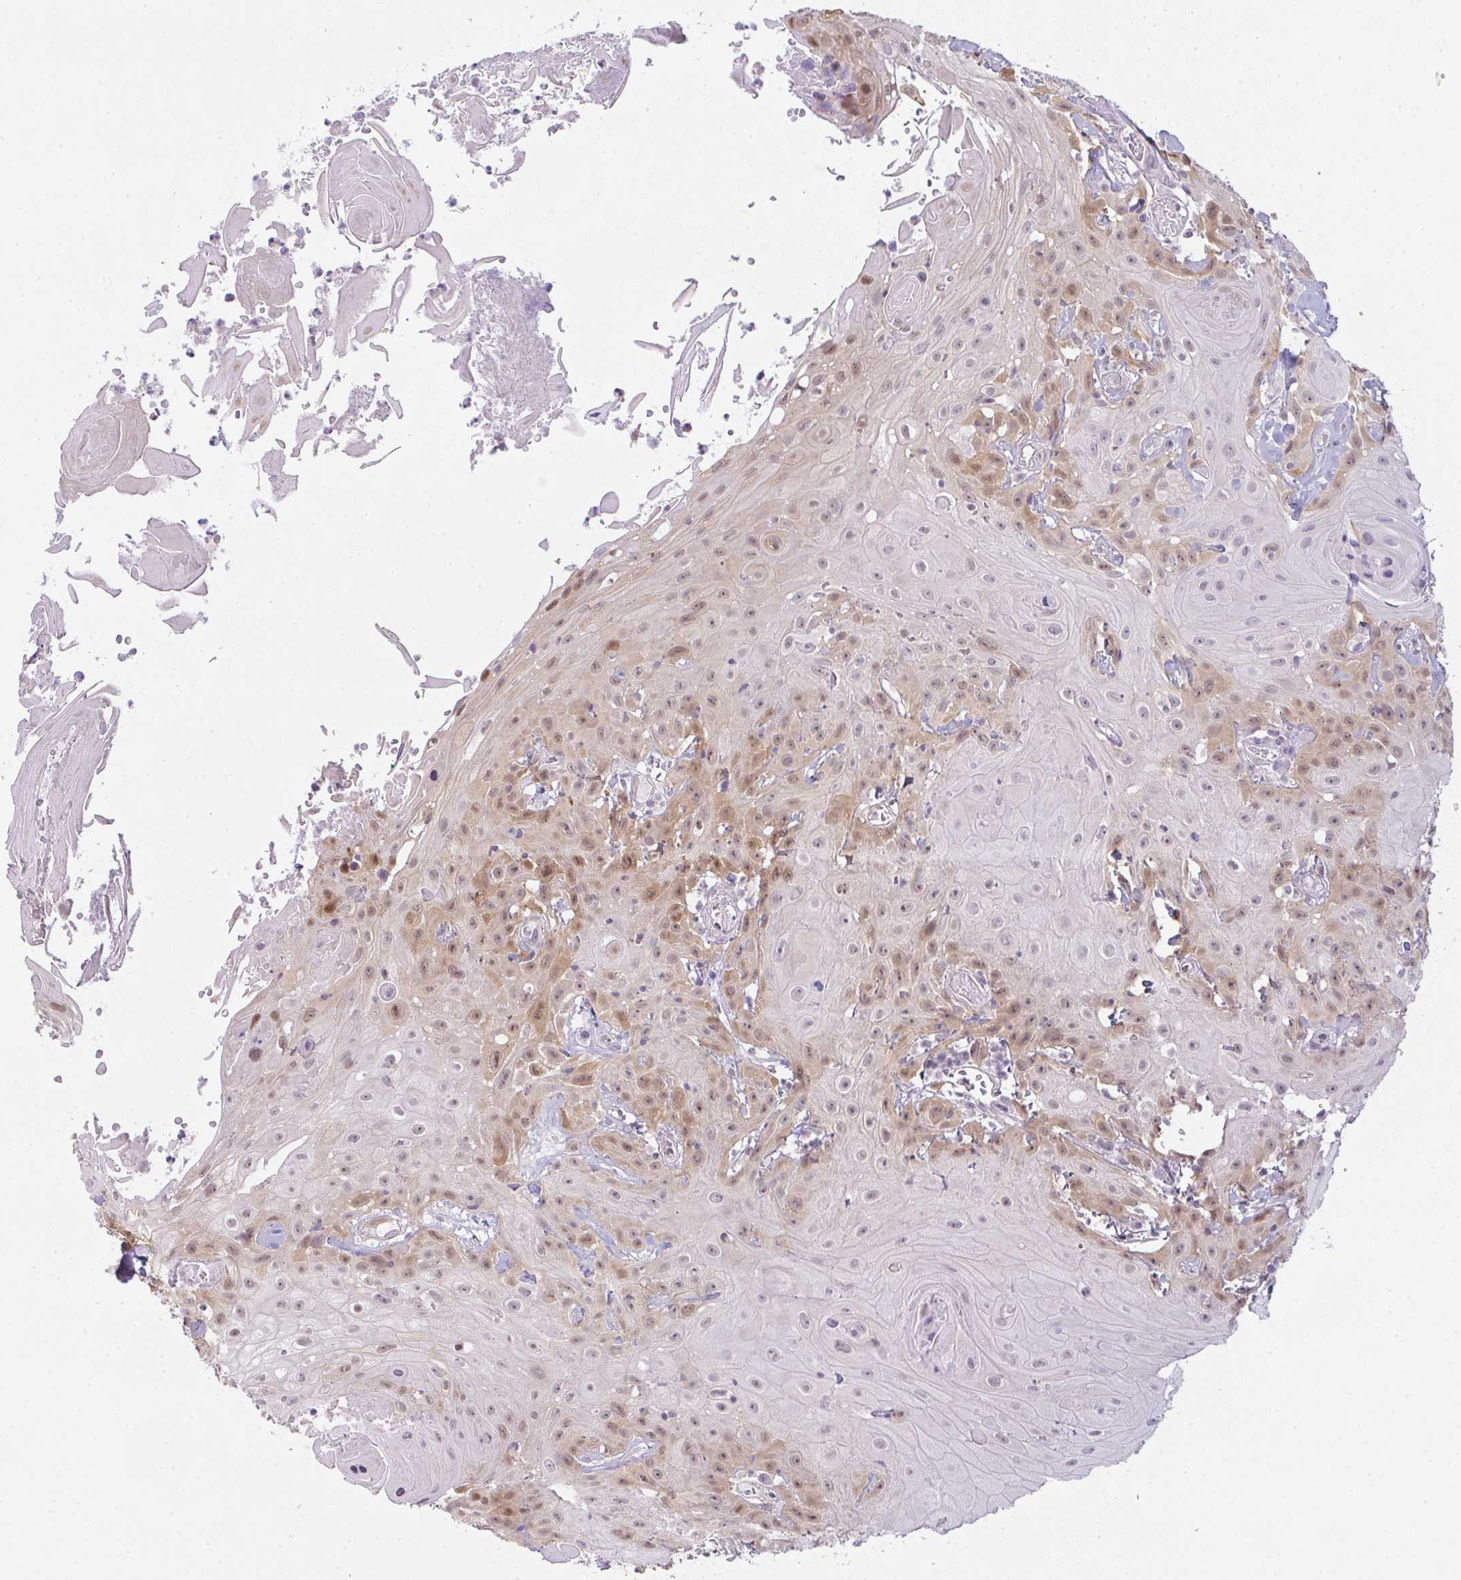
{"staining": {"intensity": "weak", "quantity": "25%-75%", "location": "nuclear"}, "tissue": "head and neck cancer", "cell_type": "Tumor cells", "image_type": "cancer", "snomed": [{"axis": "morphology", "description": "Squamous cell carcinoma, NOS"}, {"axis": "topography", "description": "Skin"}, {"axis": "topography", "description": "Head-Neck"}], "caption": "The micrograph shows immunohistochemical staining of head and neck squamous cell carcinoma. There is weak nuclear staining is appreciated in approximately 25%-75% of tumor cells.", "gene": "CSE1L", "patient": {"sex": "male", "age": 80}}